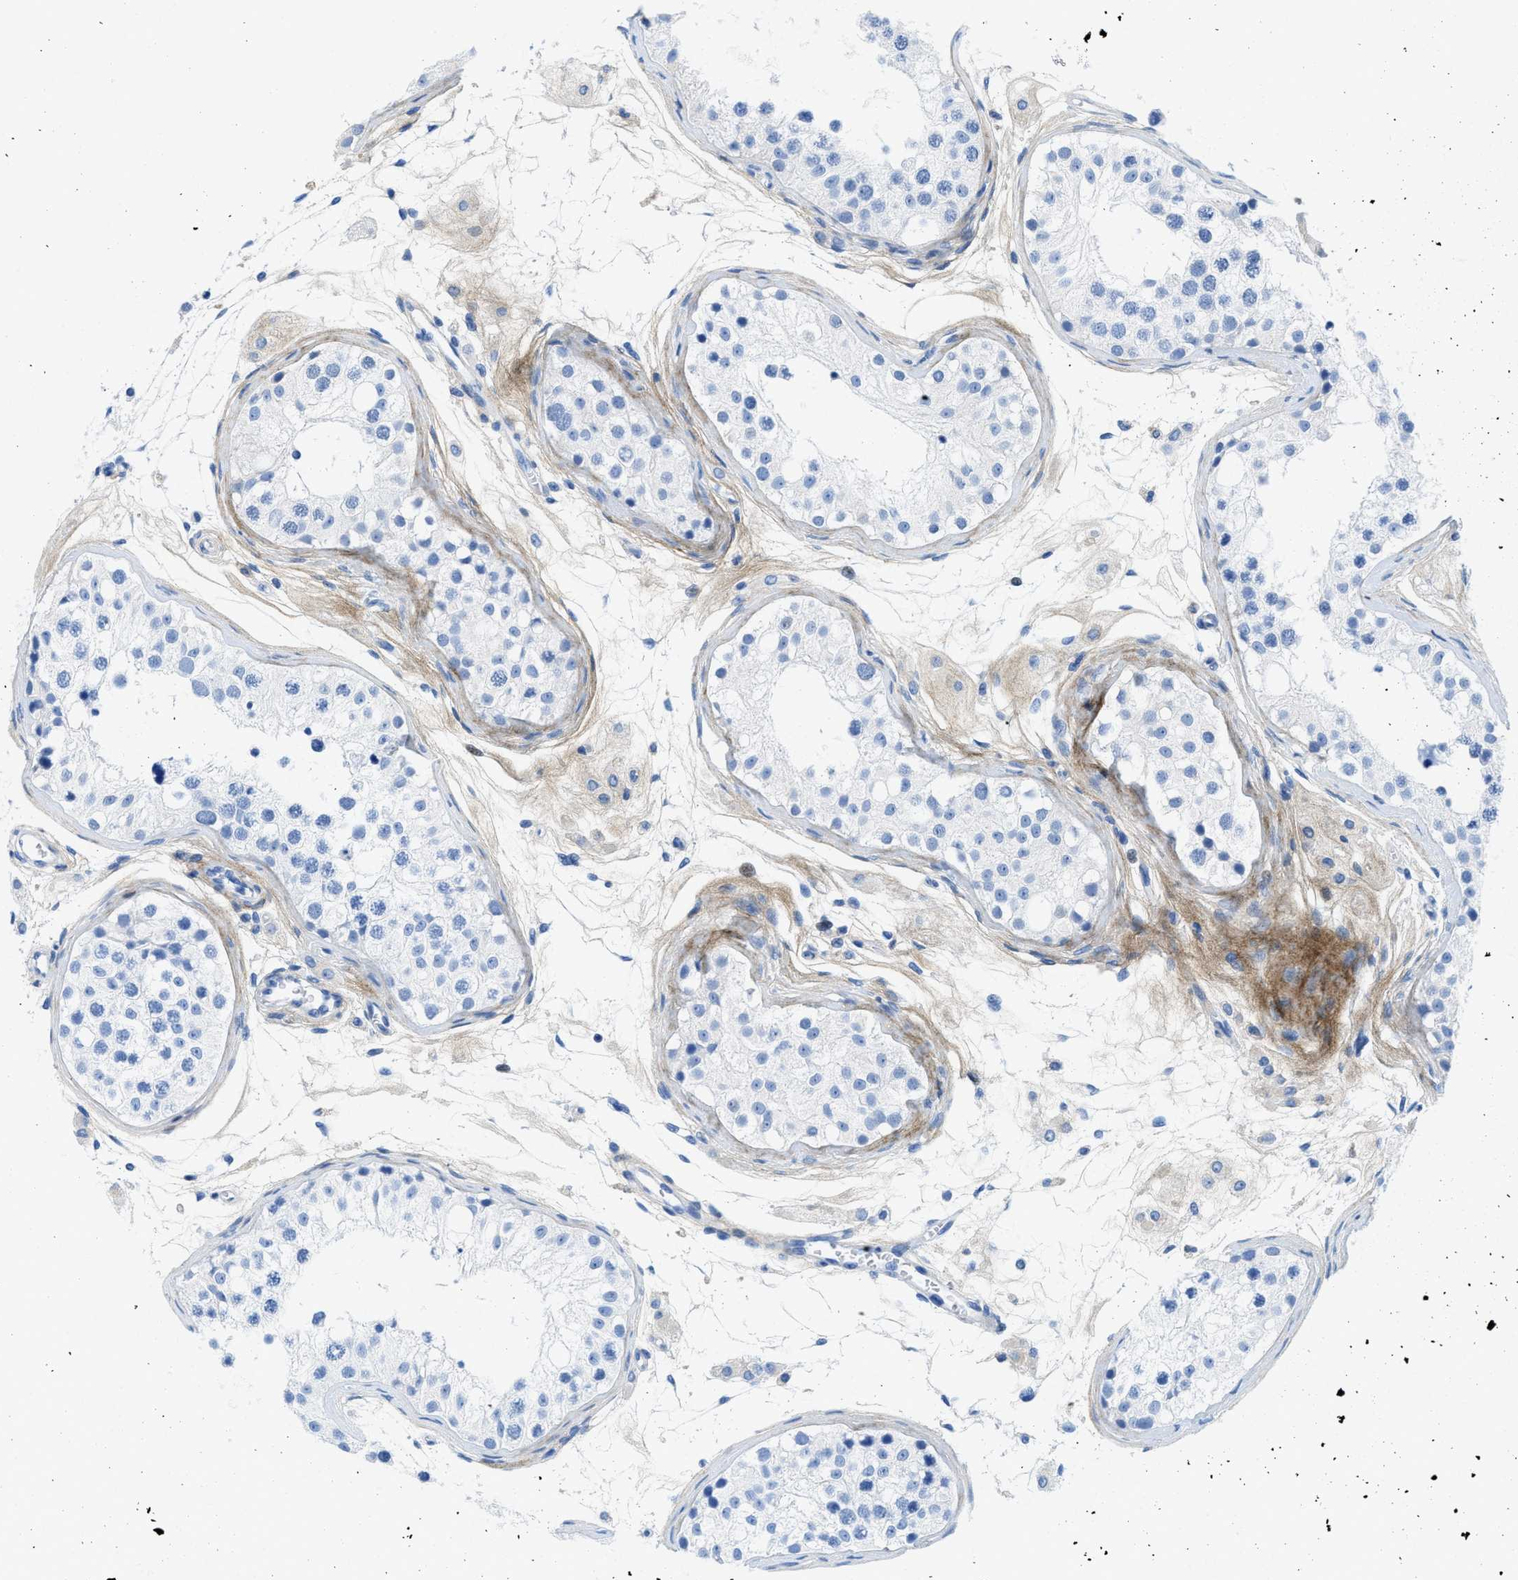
{"staining": {"intensity": "negative", "quantity": "none", "location": "none"}, "tissue": "testis", "cell_type": "Cells in seminiferous ducts", "image_type": "normal", "snomed": [{"axis": "morphology", "description": "Normal tissue, NOS"}, {"axis": "morphology", "description": "Adenocarcinoma, metastatic, NOS"}, {"axis": "topography", "description": "Testis"}], "caption": "Immunohistochemical staining of normal human testis reveals no significant expression in cells in seminiferous ducts.", "gene": "COL3A1", "patient": {"sex": "male", "age": 26}}